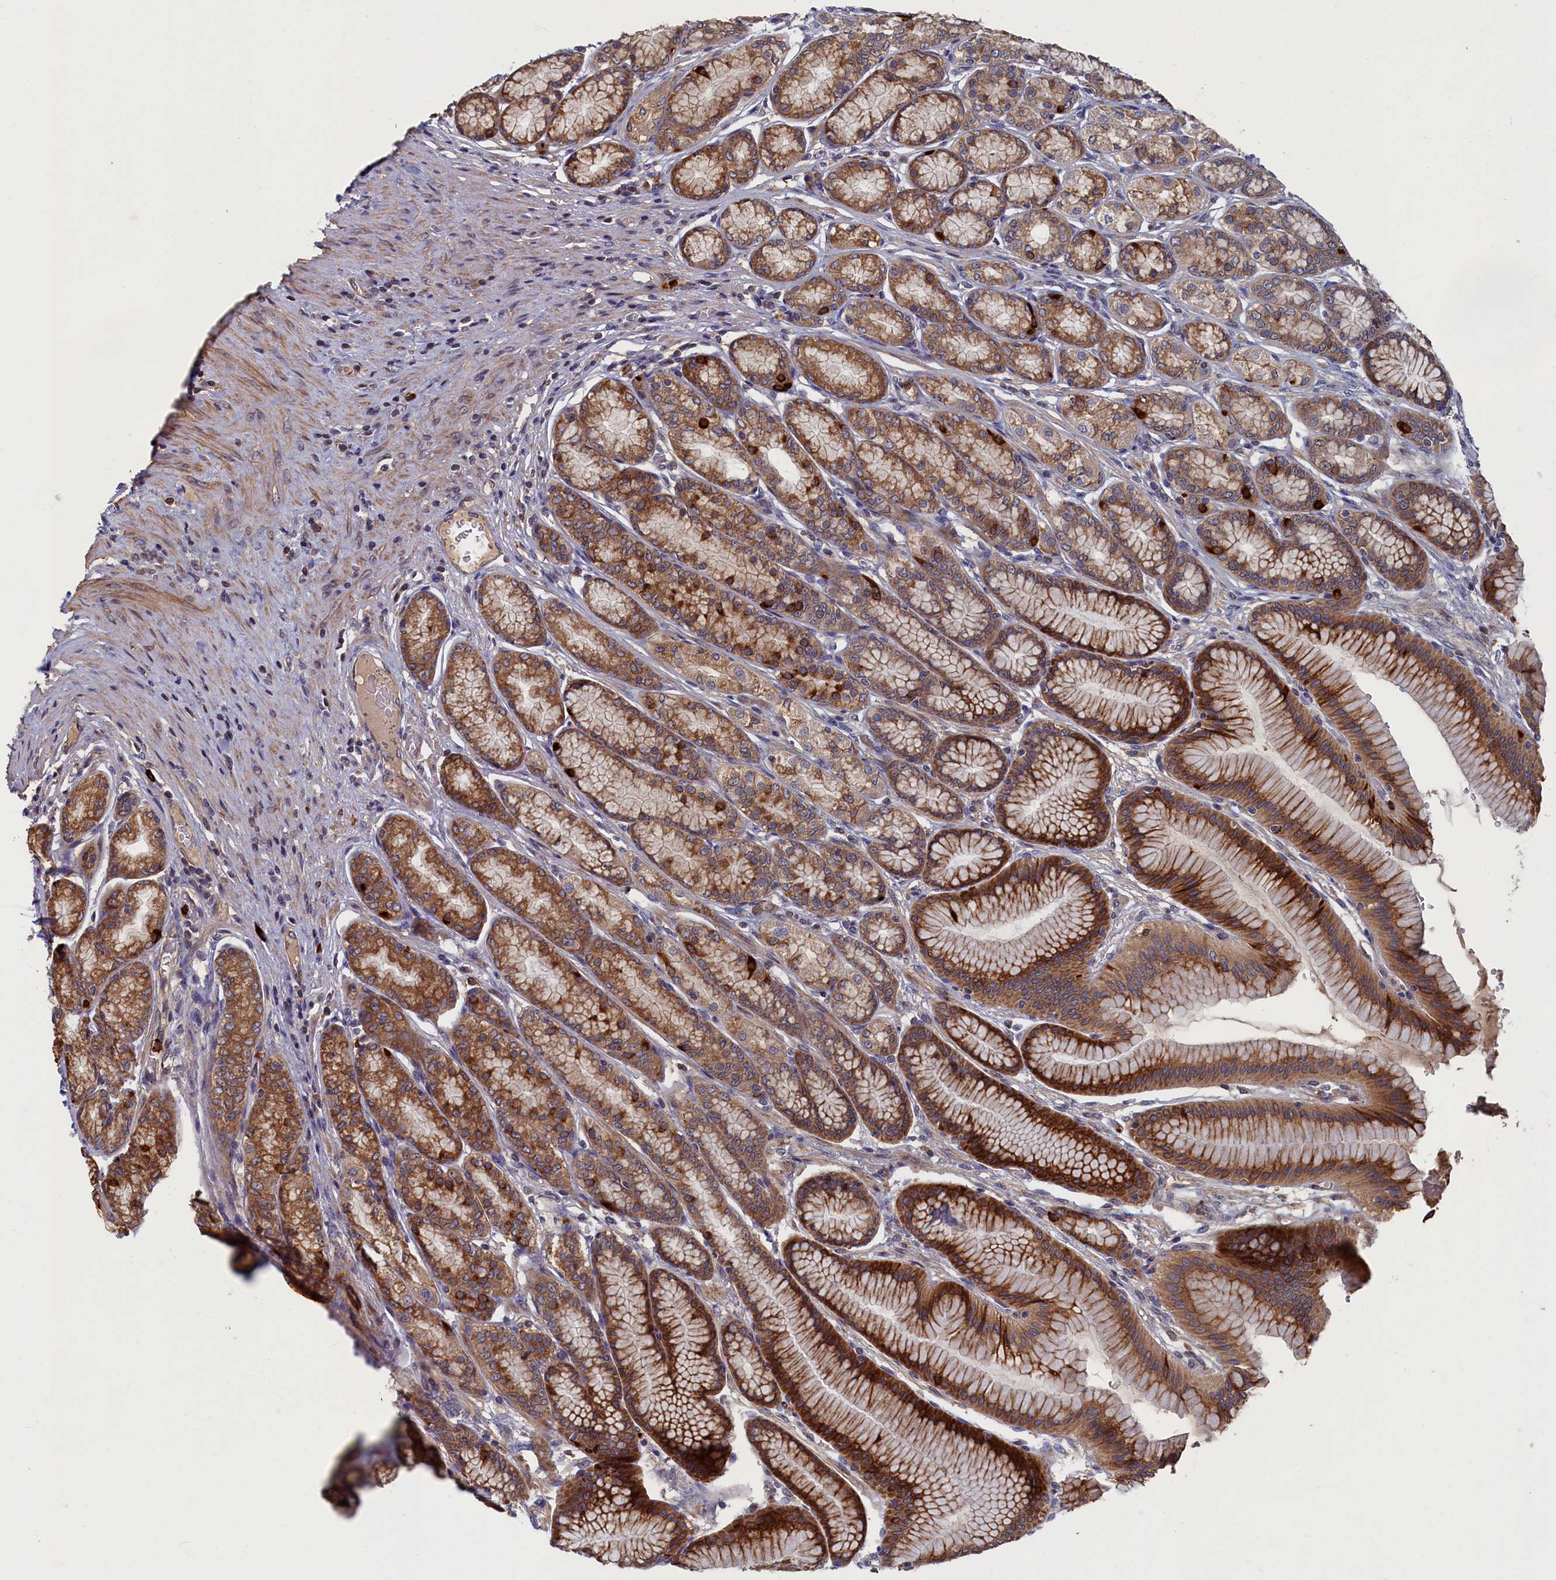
{"staining": {"intensity": "strong", "quantity": ">75%", "location": "cytoplasmic/membranous"}, "tissue": "stomach", "cell_type": "Glandular cells", "image_type": "normal", "snomed": [{"axis": "morphology", "description": "Normal tissue, NOS"}, {"axis": "morphology", "description": "Adenocarcinoma, NOS"}, {"axis": "morphology", "description": "Adenocarcinoma, High grade"}, {"axis": "topography", "description": "Stomach, upper"}, {"axis": "topography", "description": "Stomach"}], "caption": "The micrograph exhibits staining of normal stomach, revealing strong cytoplasmic/membranous protein positivity (brown color) within glandular cells. The staining is performed using DAB (3,3'-diaminobenzidine) brown chromogen to label protein expression. The nuclei are counter-stained blue using hematoxylin.", "gene": "TNK2", "patient": {"sex": "female", "age": 65}}